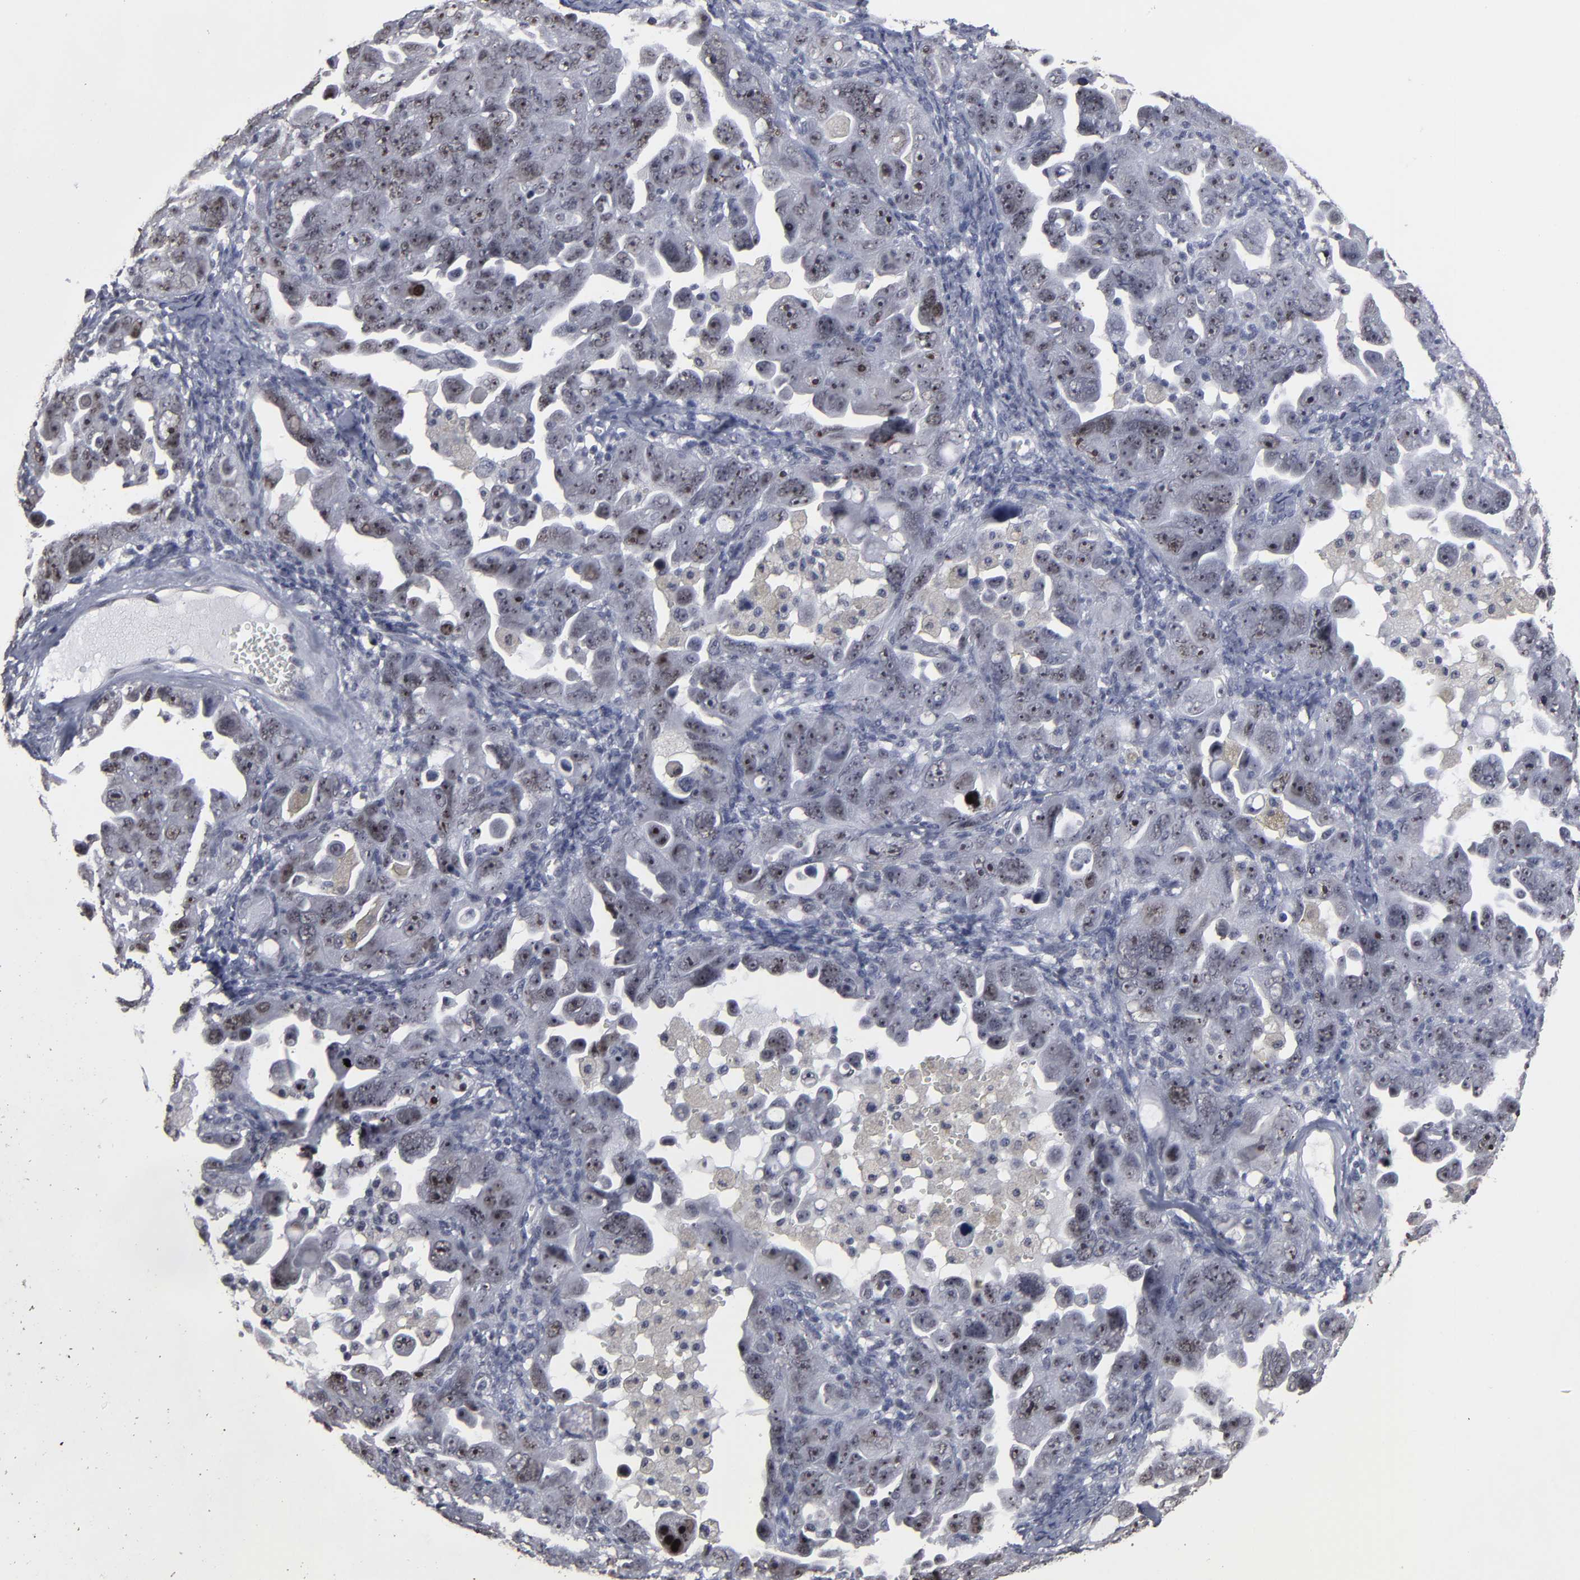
{"staining": {"intensity": "weak", "quantity": "<25%", "location": "cytoplasmic/membranous,nuclear"}, "tissue": "ovarian cancer", "cell_type": "Tumor cells", "image_type": "cancer", "snomed": [{"axis": "morphology", "description": "Cystadenocarcinoma, serous, NOS"}, {"axis": "topography", "description": "Ovary"}], "caption": "IHC image of neoplastic tissue: human ovarian cancer (serous cystadenocarcinoma) stained with DAB shows no significant protein staining in tumor cells.", "gene": "SSRP1", "patient": {"sex": "female", "age": 66}}